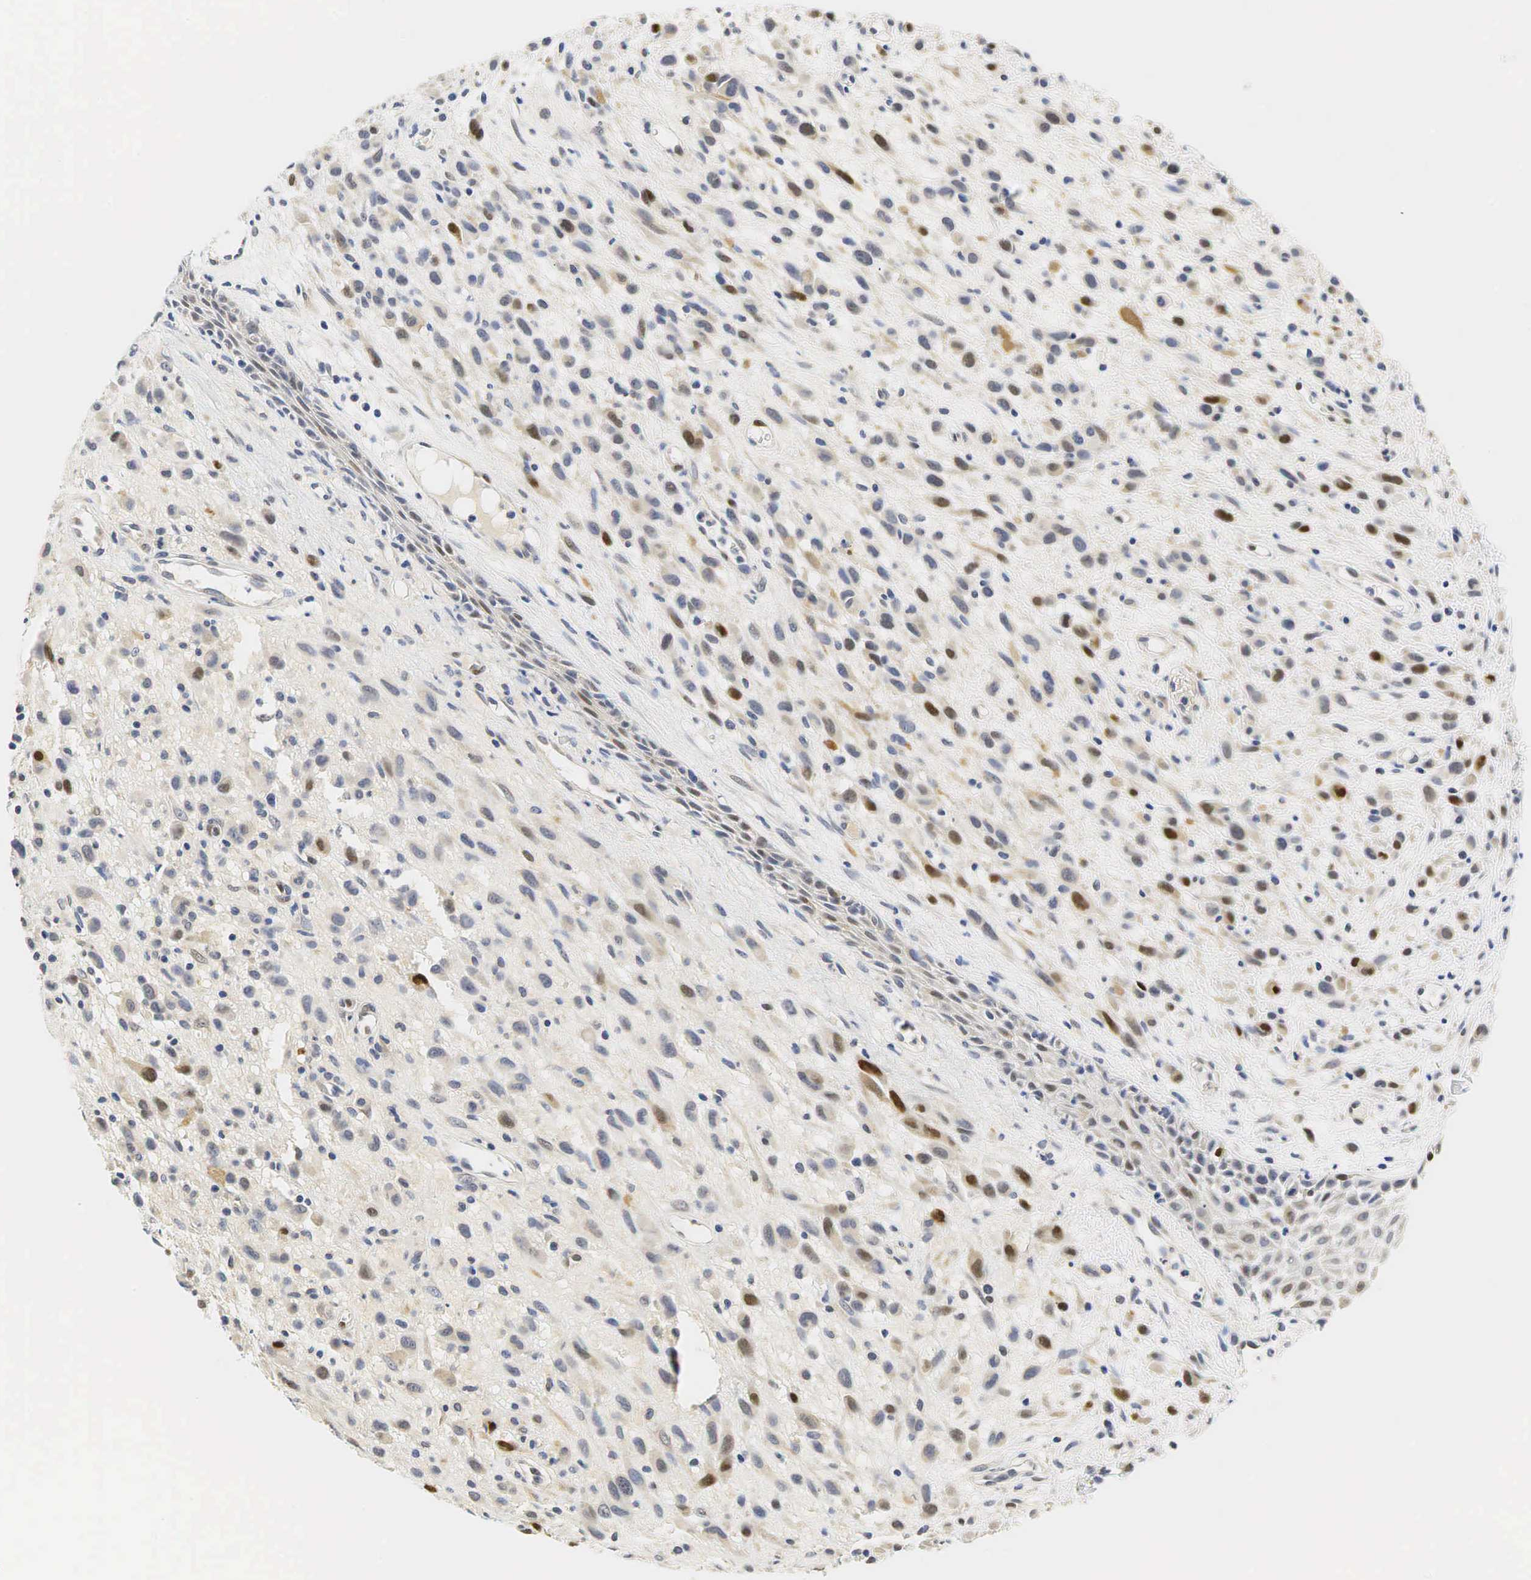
{"staining": {"intensity": "moderate", "quantity": "25%-75%", "location": "nuclear"}, "tissue": "melanoma", "cell_type": "Tumor cells", "image_type": "cancer", "snomed": [{"axis": "morphology", "description": "Malignant melanoma, NOS"}, {"axis": "topography", "description": "Skin"}], "caption": "Tumor cells show medium levels of moderate nuclear positivity in about 25%-75% of cells in human malignant melanoma.", "gene": "CCND1", "patient": {"sex": "male", "age": 51}}